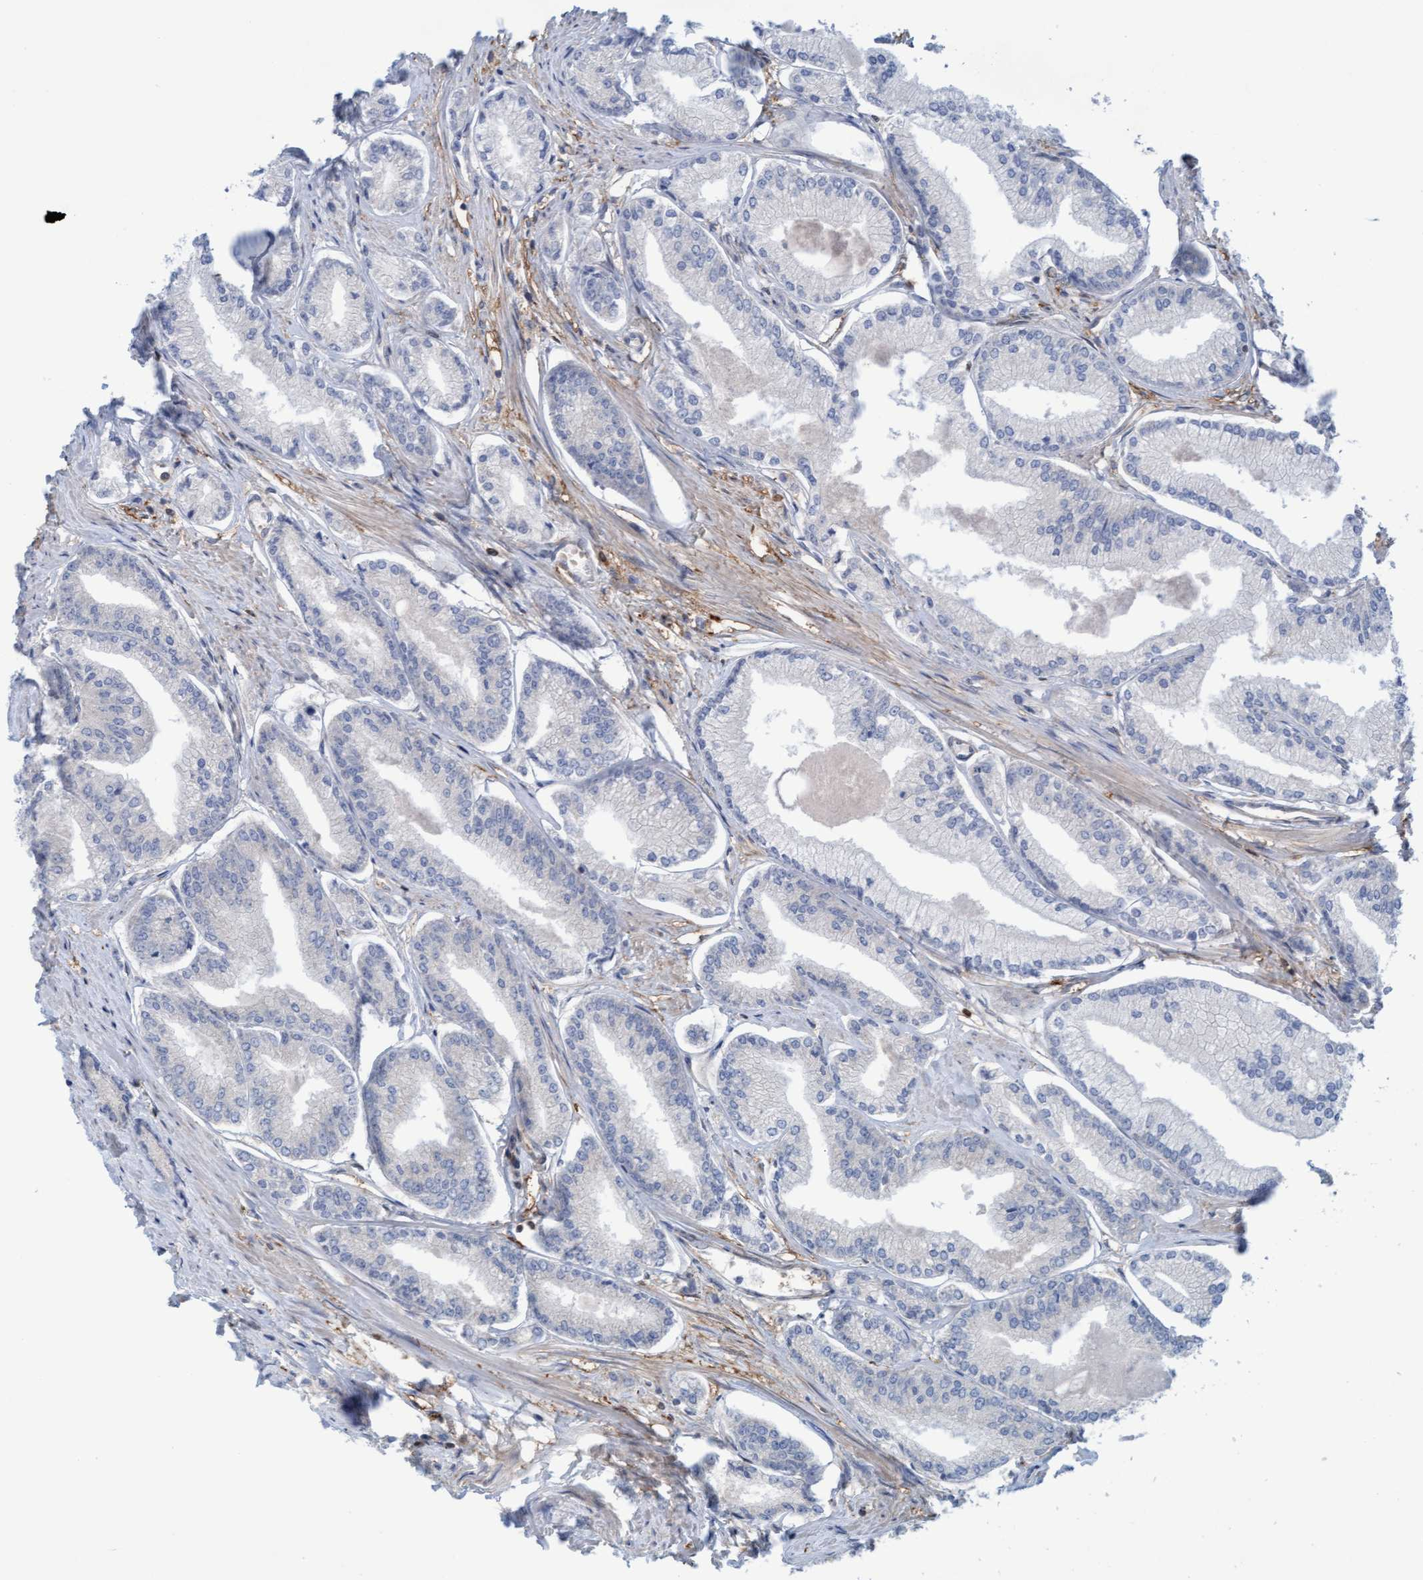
{"staining": {"intensity": "negative", "quantity": "none", "location": "none"}, "tissue": "prostate cancer", "cell_type": "Tumor cells", "image_type": "cancer", "snomed": [{"axis": "morphology", "description": "Adenocarcinoma, Low grade"}, {"axis": "topography", "description": "Prostate"}], "caption": "The photomicrograph exhibits no significant expression in tumor cells of prostate cancer.", "gene": "KLHL25", "patient": {"sex": "male", "age": 52}}